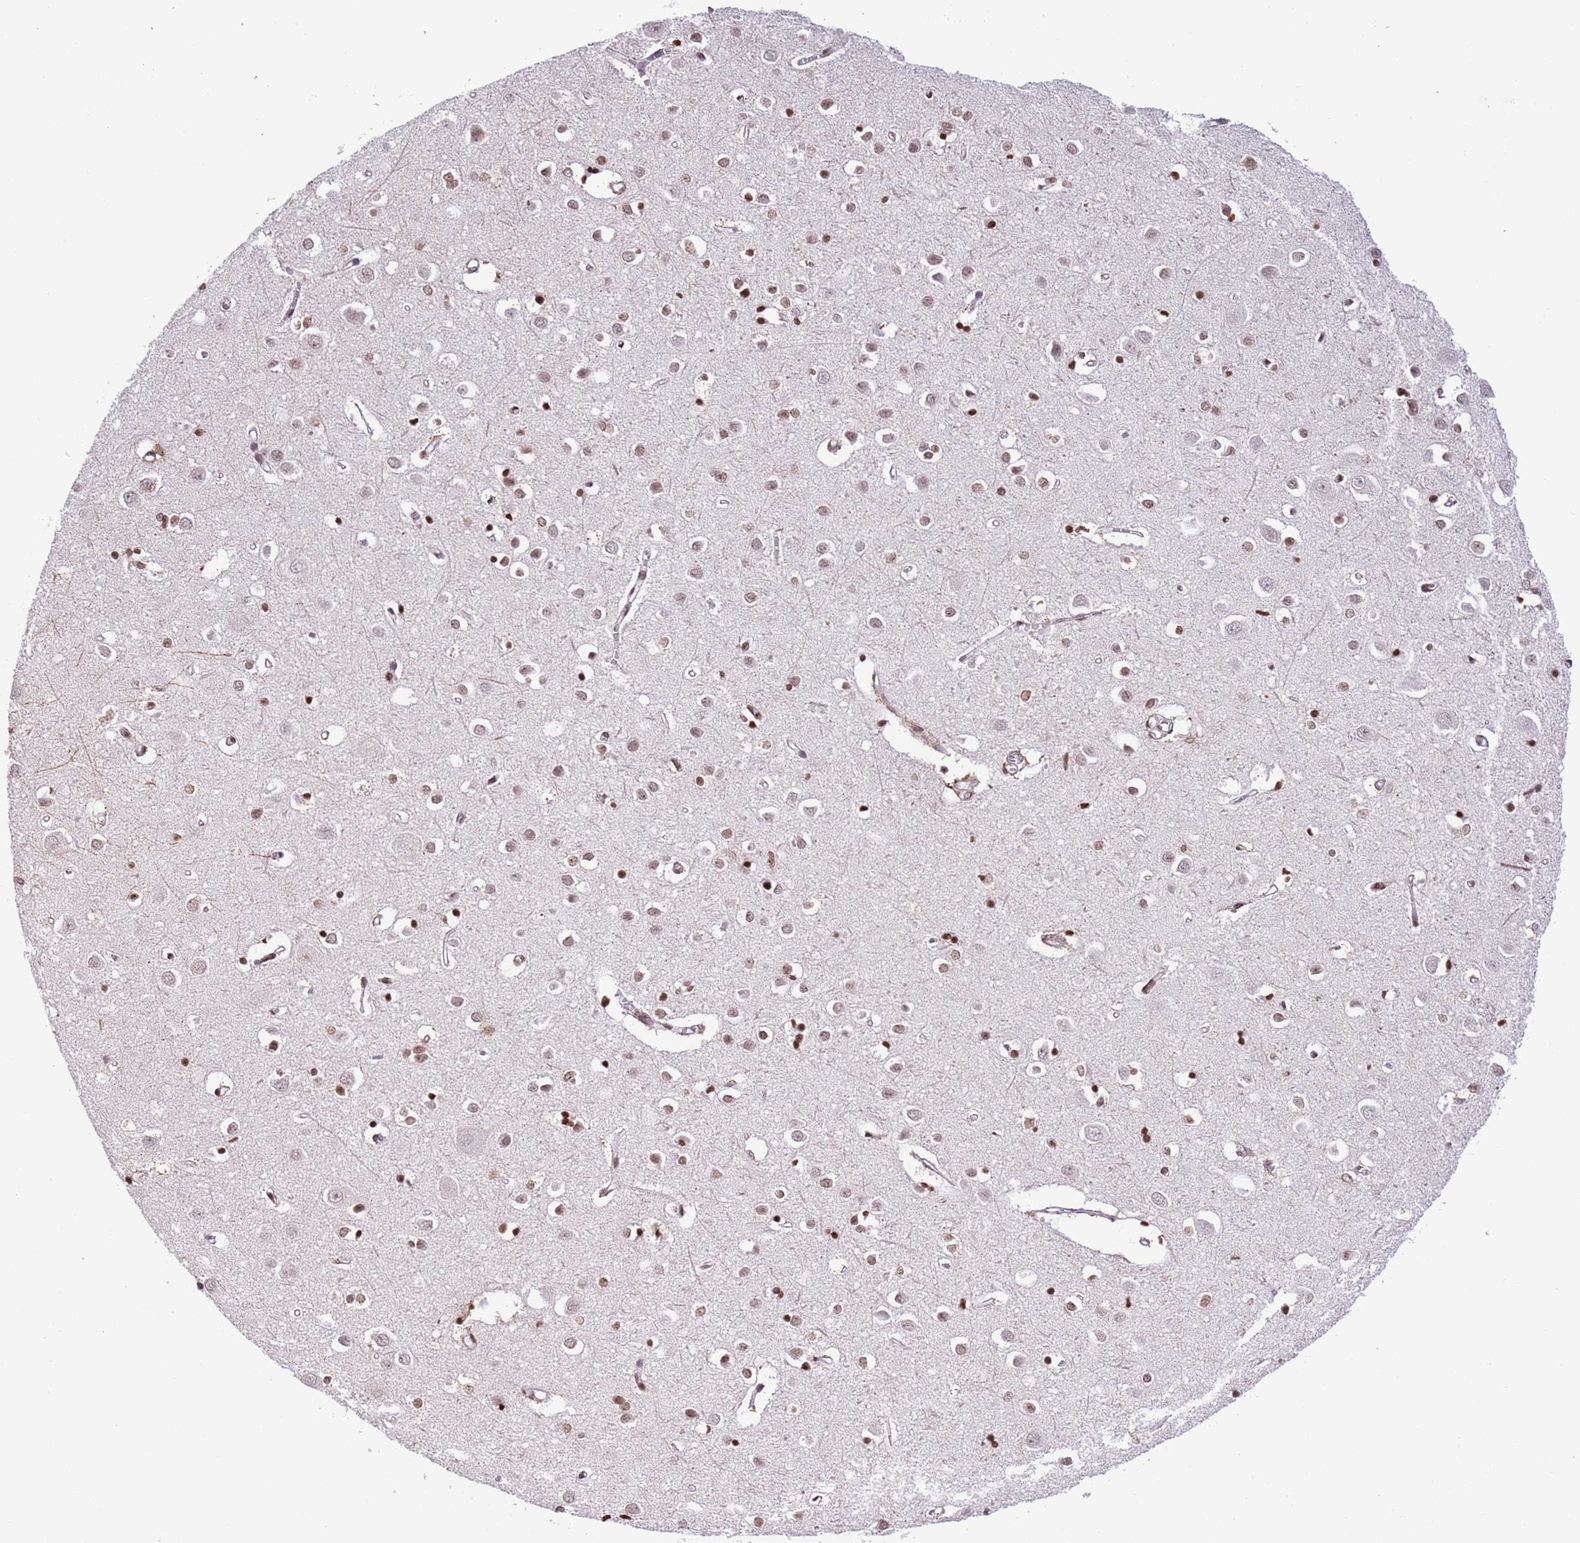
{"staining": {"intensity": "moderate", "quantity": ">75%", "location": "nuclear"}, "tissue": "cerebral cortex", "cell_type": "Endothelial cells", "image_type": "normal", "snomed": [{"axis": "morphology", "description": "Normal tissue, NOS"}, {"axis": "topography", "description": "Cerebral cortex"}], "caption": "Immunohistochemical staining of normal human cerebral cortex reveals moderate nuclear protein expression in about >75% of endothelial cells. The protein of interest is shown in brown color, while the nuclei are stained blue.", "gene": "NRIP1", "patient": {"sex": "female", "age": 64}}